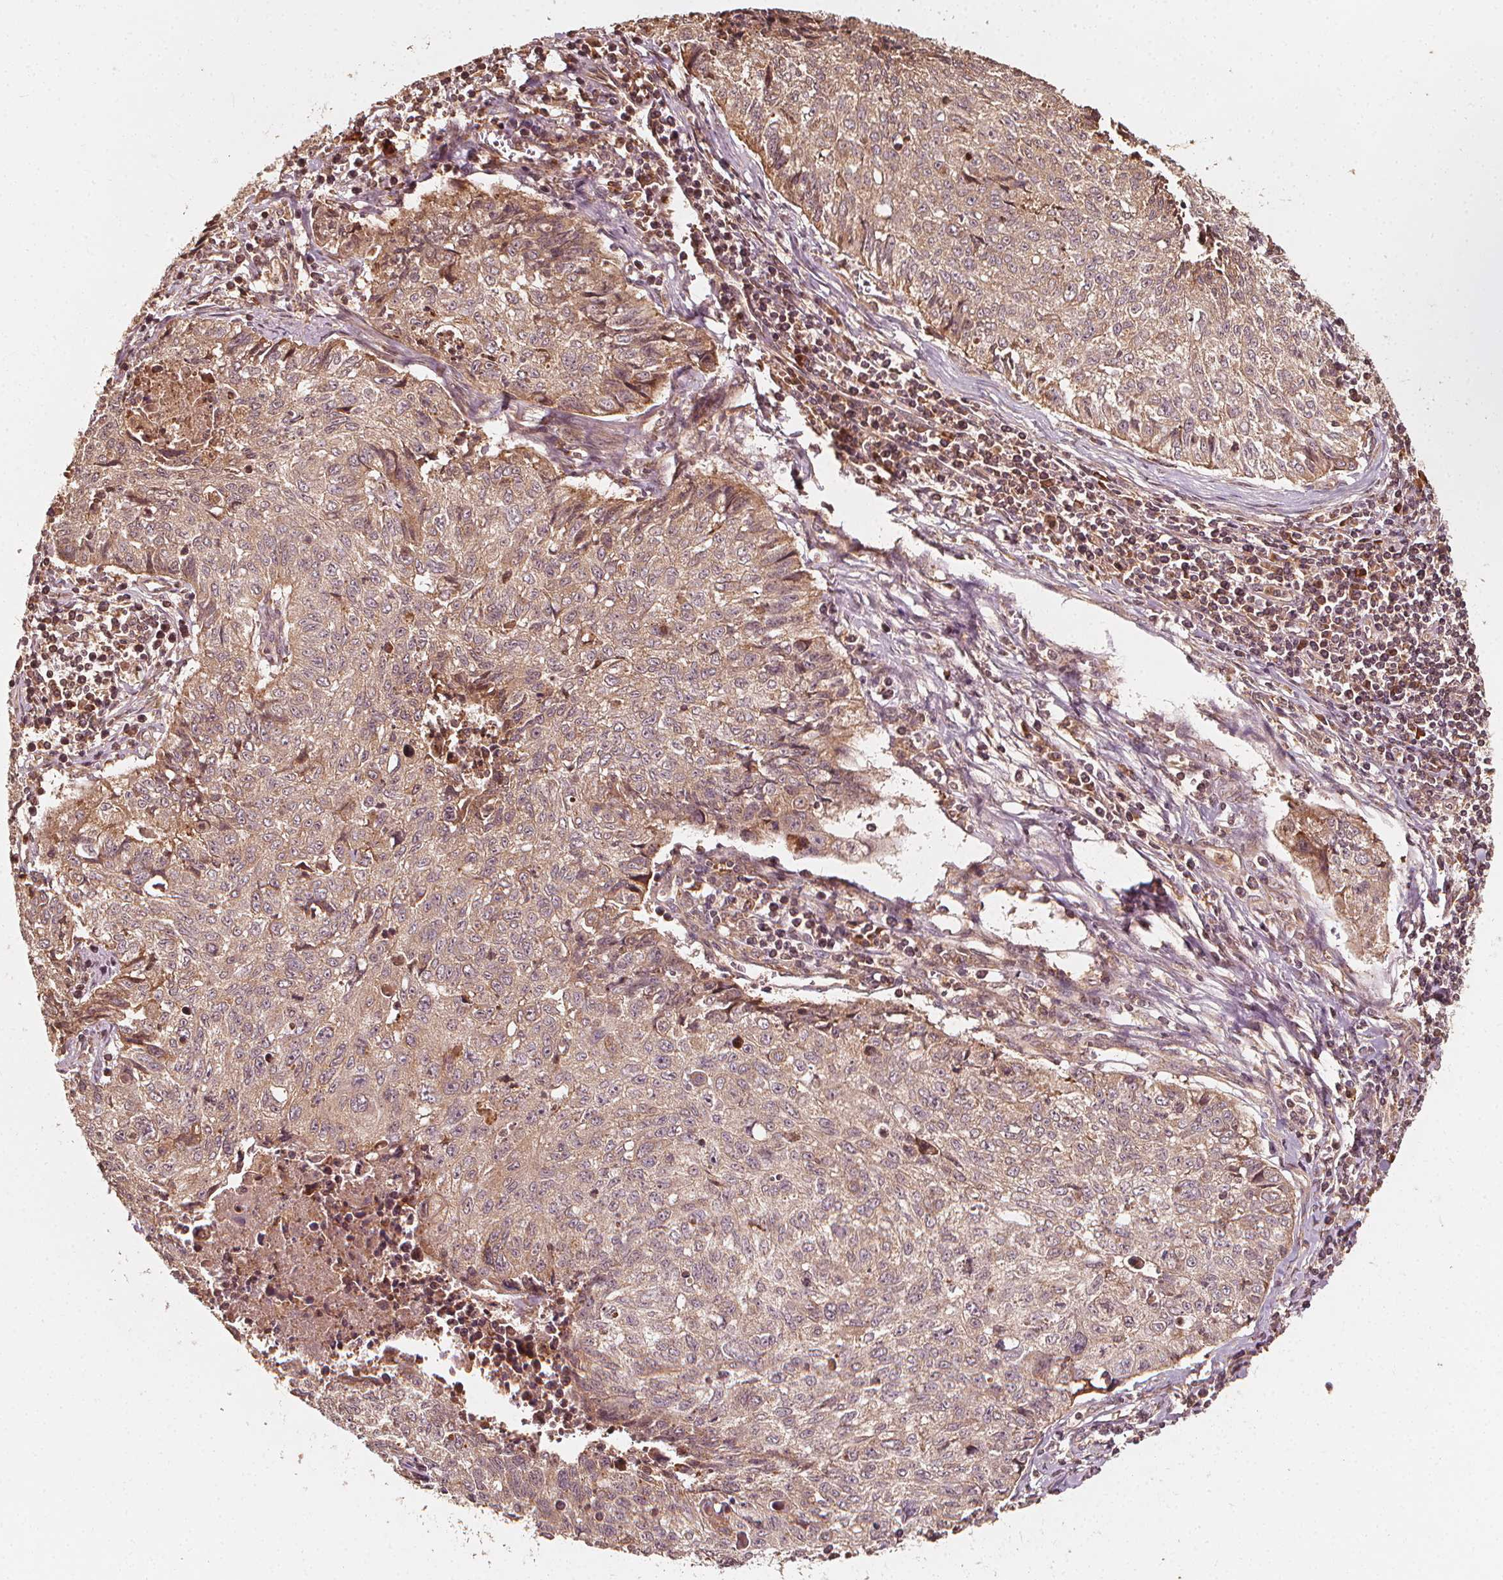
{"staining": {"intensity": "weak", "quantity": ">75%", "location": "cytoplasmic/membranous"}, "tissue": "lung cancer", "cell_type": "Tumor cells", "image_type": "cancer", "snomed": [{"axis": "morphology", "description": "Normal morphology"}, {"axis": "morphology", "description": "Aneuploidy"}, {"axis": "morphology", "description": "Squamous cell carcinoma, NOS"}, {"axis": "topography", "description": "Lymph node"}, {"axis": "topography", "description": "Lung"}], "caption": "Squamous cell carcinoma (lung) stained for a protein (brown) reveals weak cytoplasmic/membranous positive positivity in approximately >75% of tumor cells.", "gene": "NPC1", "patient": {"sex": "female", "age": 76}}